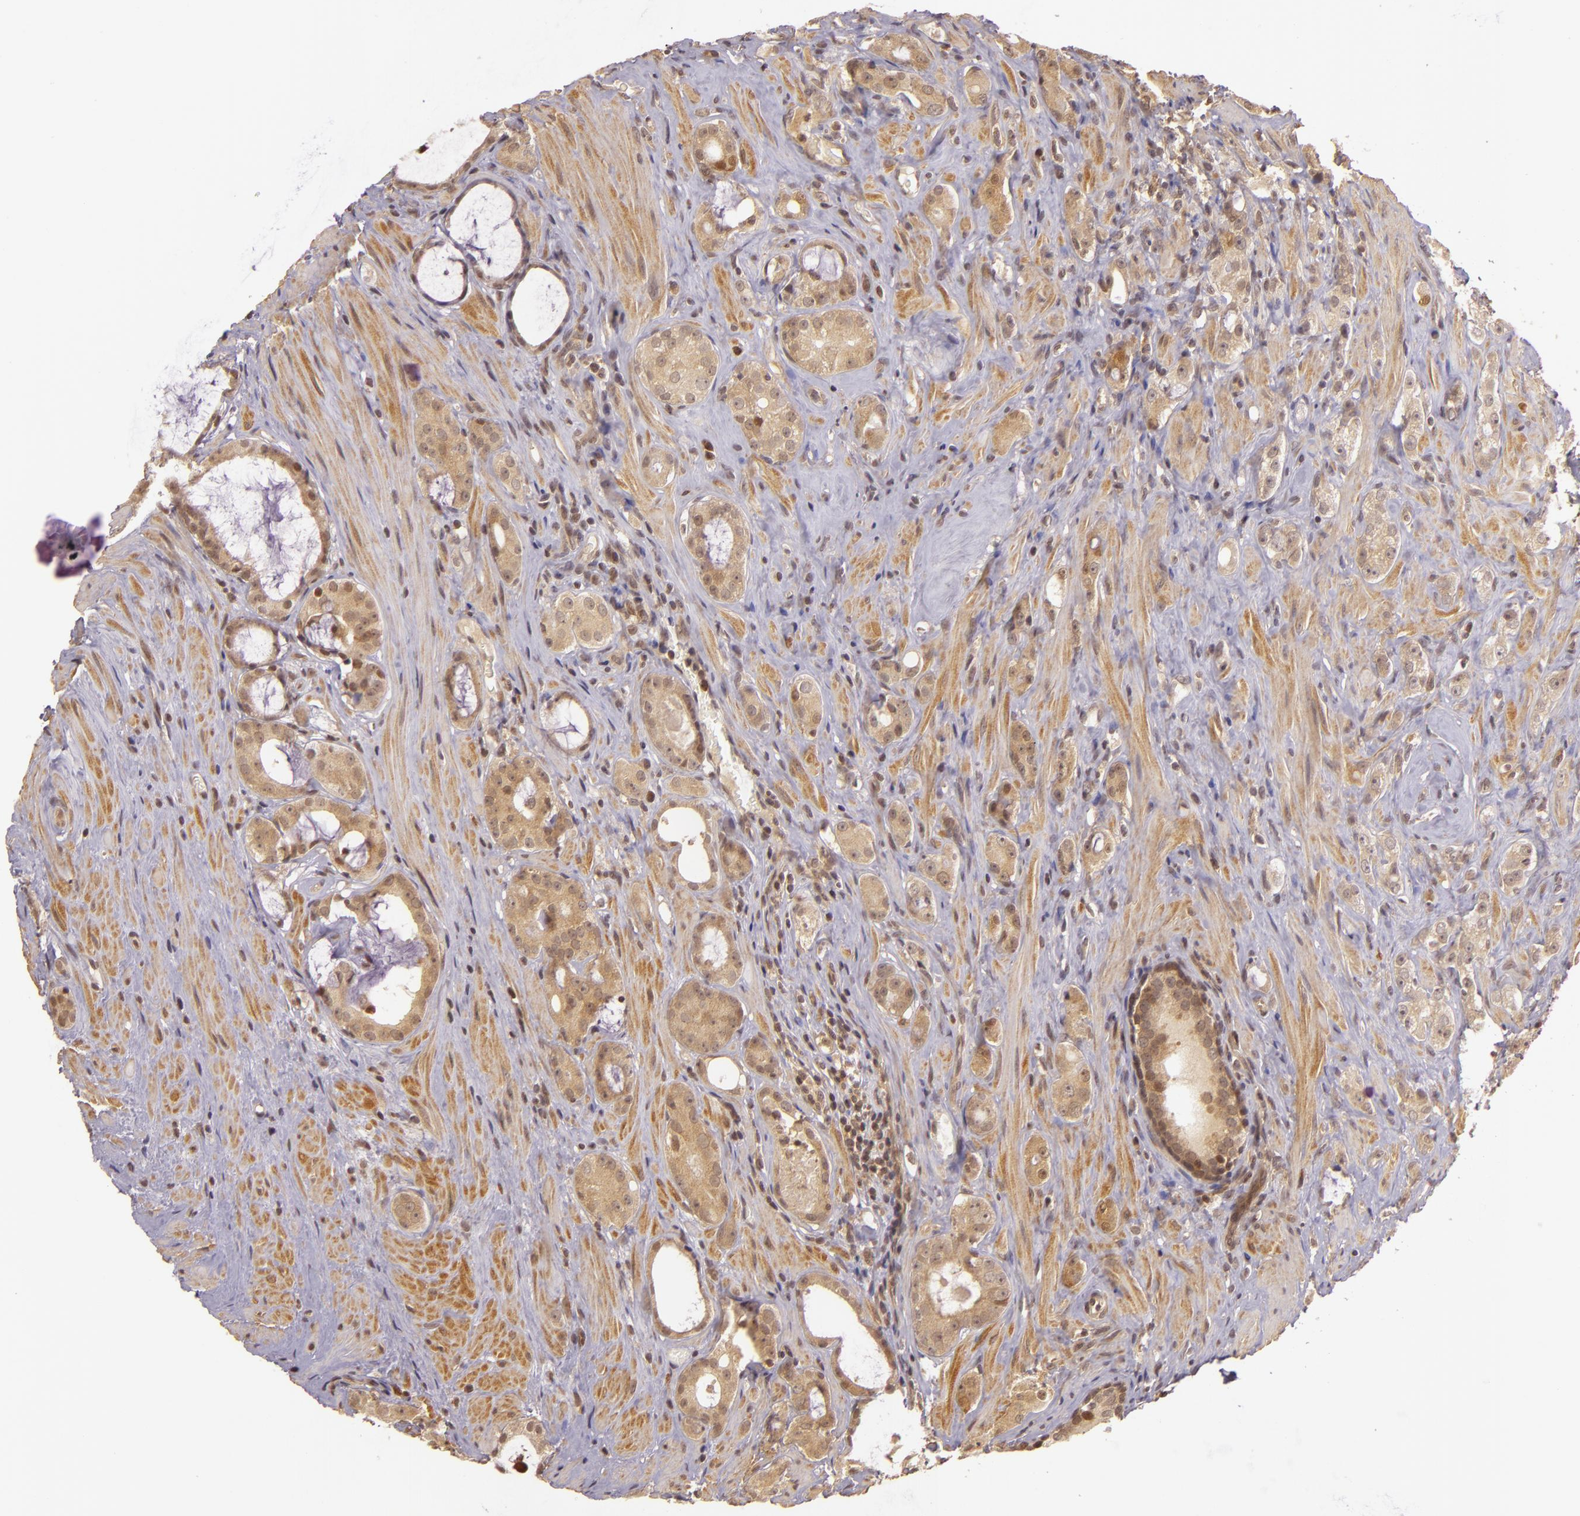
{"staining": {"intensity": "weak", "quantity": ">75%", "location": "cytoplasmic/membranous"}, "tissue": "prostate cancer", "cell_type": "Tumor cells", "image_type": "cancer", "snomed": [{"axis": "morphology", "description": "Adenocarcinoma, Medium grade"}, {"axis": "topography", "description": "Prostate"}], "caption": "Immunohistochemistry (DAB (3,3'-diaminobenzidine)) staining of human medium-grade adenocarcinoma (prostate) displays weak cytoplasmic/membranous protein positivity in about >75% of tumor cells.", "gene": "TXNRD2", "patient": {"sex": "male", "age": 73}}